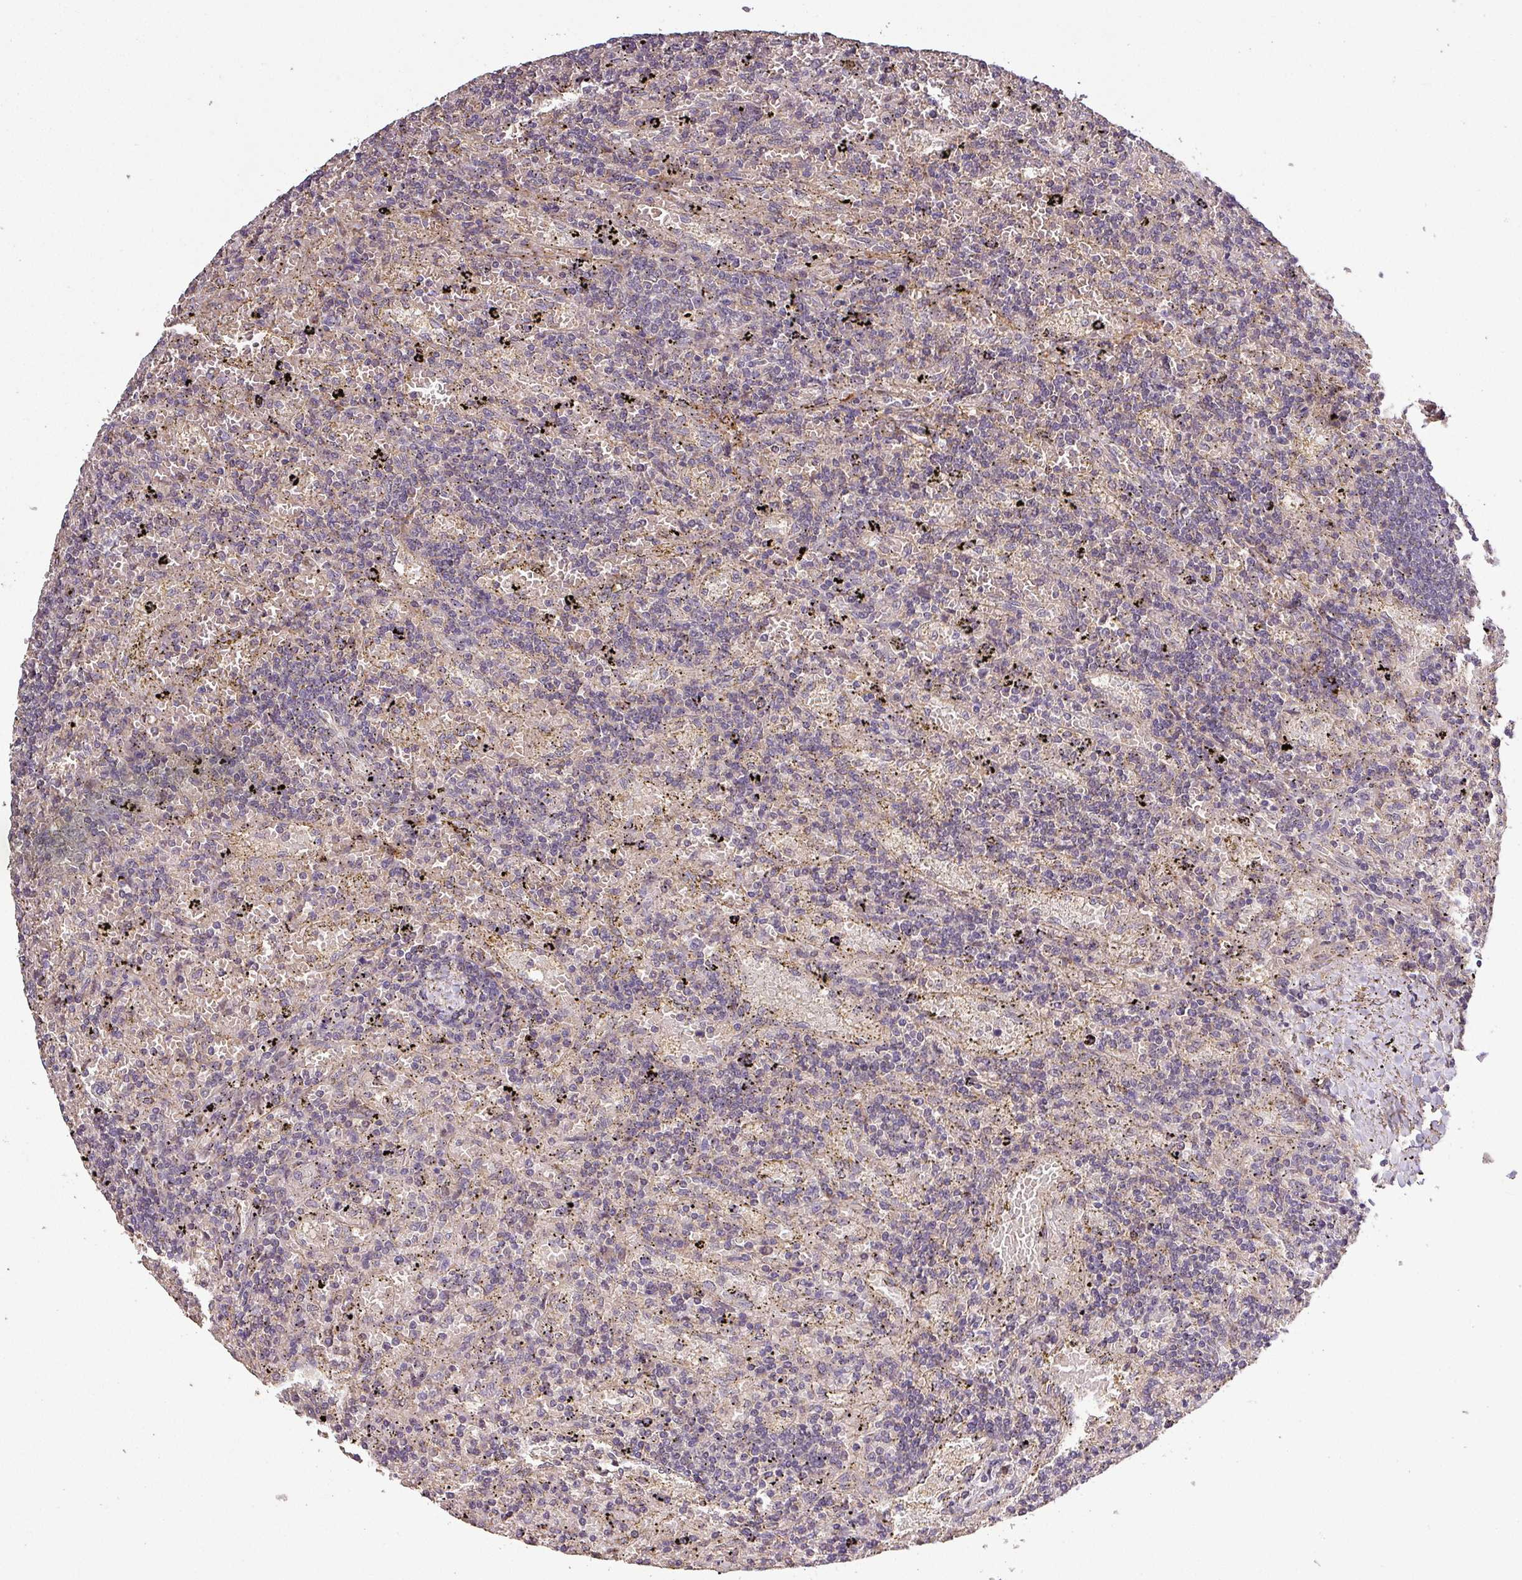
{"staining": {"intensity": "negative", "quantity": "none", "location": "none"}, "tissue": "lymphoma", "cell_type": "Tumor cells", "image_type": "cancer", "snomed": [{"axis": "morphology", "description": "Malignant lymphoma, non-Hodgkin's type, Low grade"}, {"axis": "topography", "description": "Spleen"}], "caption": "Immunohistochemistry (IHC) micrograph of lymphoma stained for a protein (brown), which demonstrates no staining in tumor cells. (DAB (3,3'-diaminobenzidine) immunohistochemistry, high magnification).", "gene": "ISLR", "patient": {"sex": "male", "age": 76}}